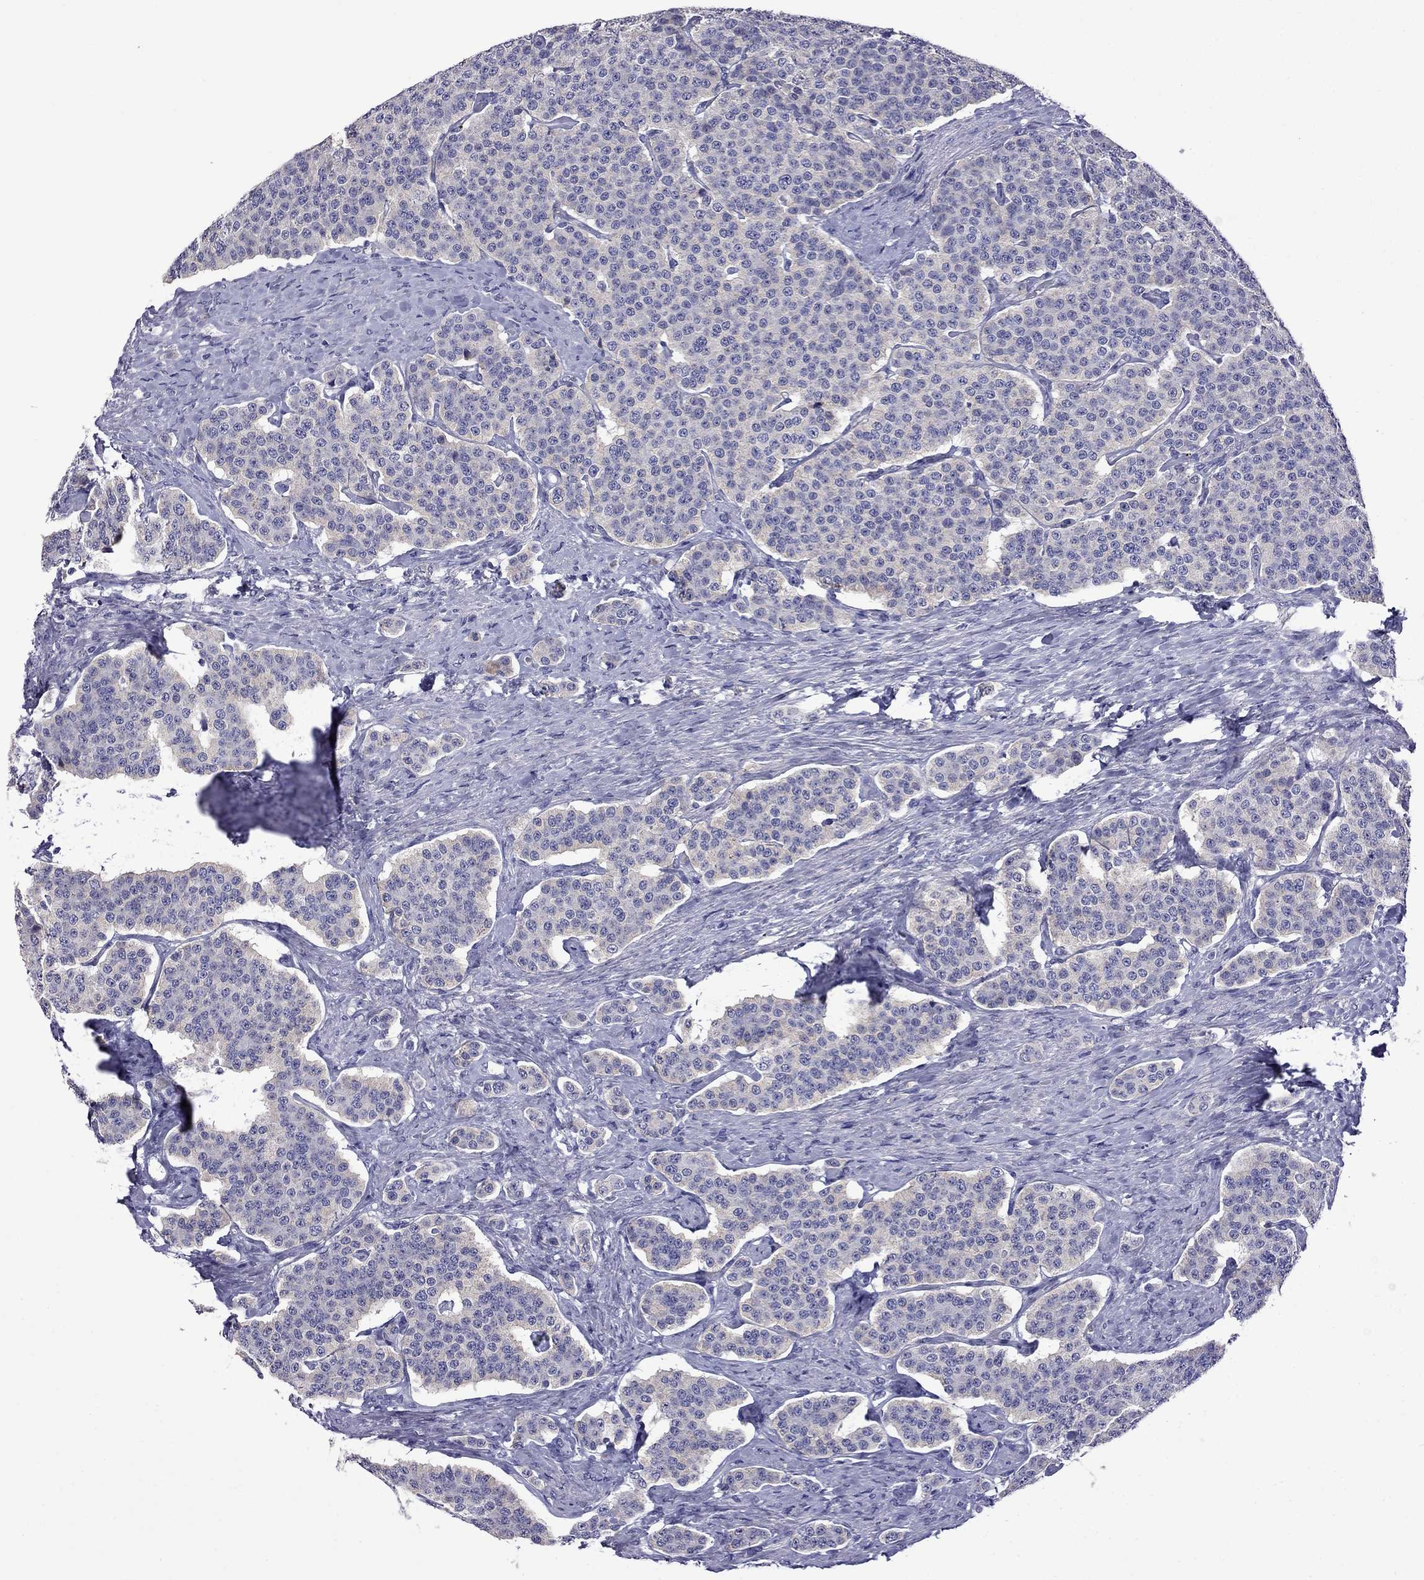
{"staining": {"intensity": "weak", "quantity": "<25%", "location": "cytoplasmic/membranous"}, "tissue": "carcinoid", "cell_type": "Tumor cells", "image_type": "cancer", "snomed": [{"axis": "morphology", "description": "Carcinoid, malignant, NOS"}, {"axis": "topography", "description": "Small intestine"}], "caption": "Histopathology image shows no significant protein staining in tumor cells of carcinoid.", "gene": "STAR", "patient": {"sex": "female", "age": 58}}